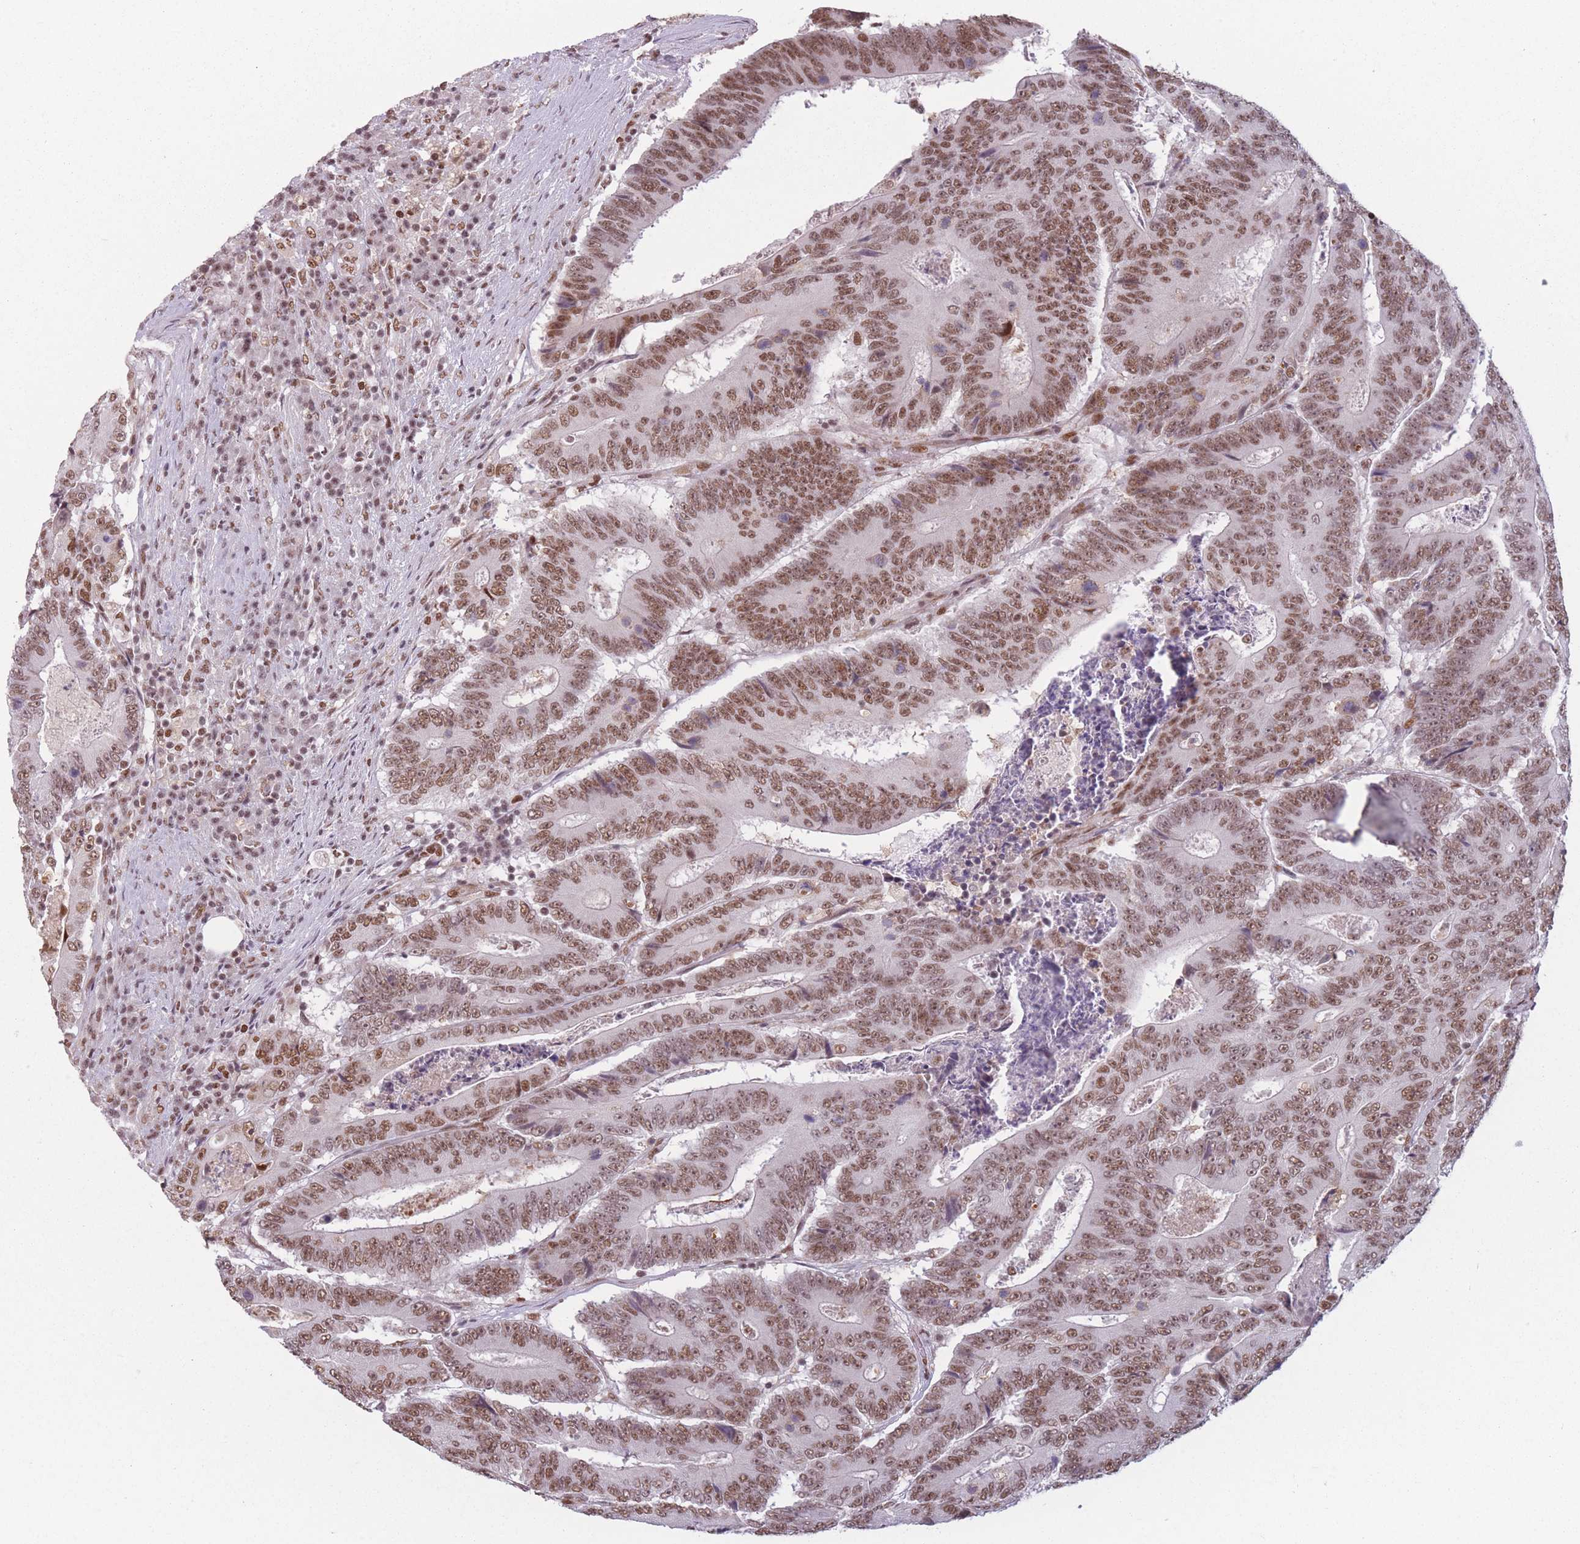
{"staining": {"intensity": "moderate", "quantity": ">75%", "location": "nuclear"}, "tissue": "colorectal cancer", "cell_type": "Tumor cells", "image_type": "cancer", "snomed": [{"axis": "morphology", "description": "Adenocarcinoma, NOS"}, {"axis": "topography", "description": "Colon"}], "caption": "Colorectal adenocarcinoma stained with a brown dye displays moderate nuclear positive staining in approximately >75% of tumor cells.", "gene": "SUPT6H", "patient": {"sex": "male", "age": 83}}